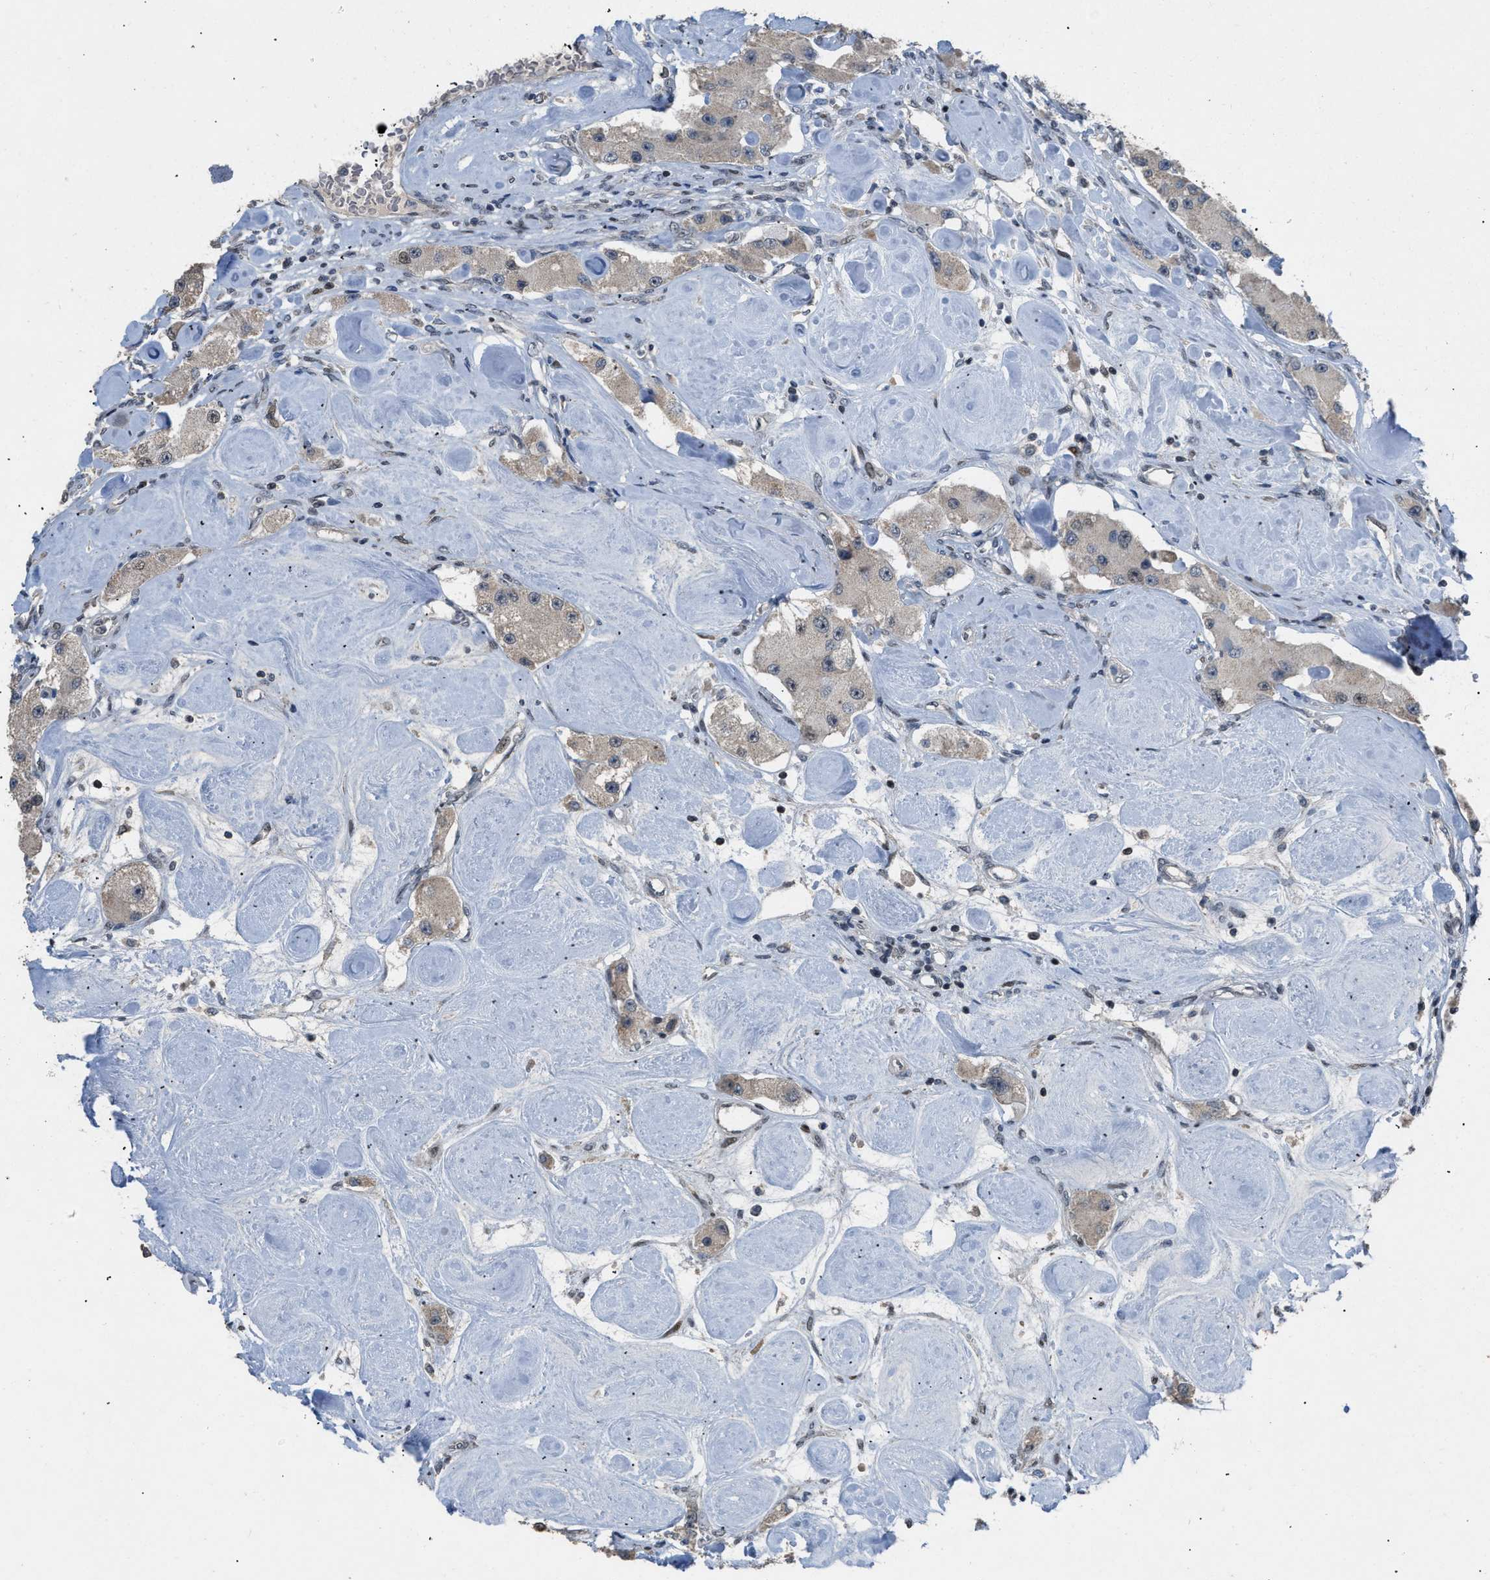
{"staining": {"intensity": "weak", "quantity": "<25%", "location": "cytoplasmic/membranous"}, "tissue": "carcinoid", "cell_type": "Tumor cells", "image_type": "cancer", "snomed": [{"axis": "morphology", "description": "Carcinoid, malignant, NOS"}, {"axis": "topography", "description": "Pancreas"}], "caption": "A micrograph of human carcinoid (malignant) is negative for staining in tumor cells. (IHC, brightfield microscopy, high magnification).", "gene": "SETDB1", "patient": {"sex": "male", "age": 41}}